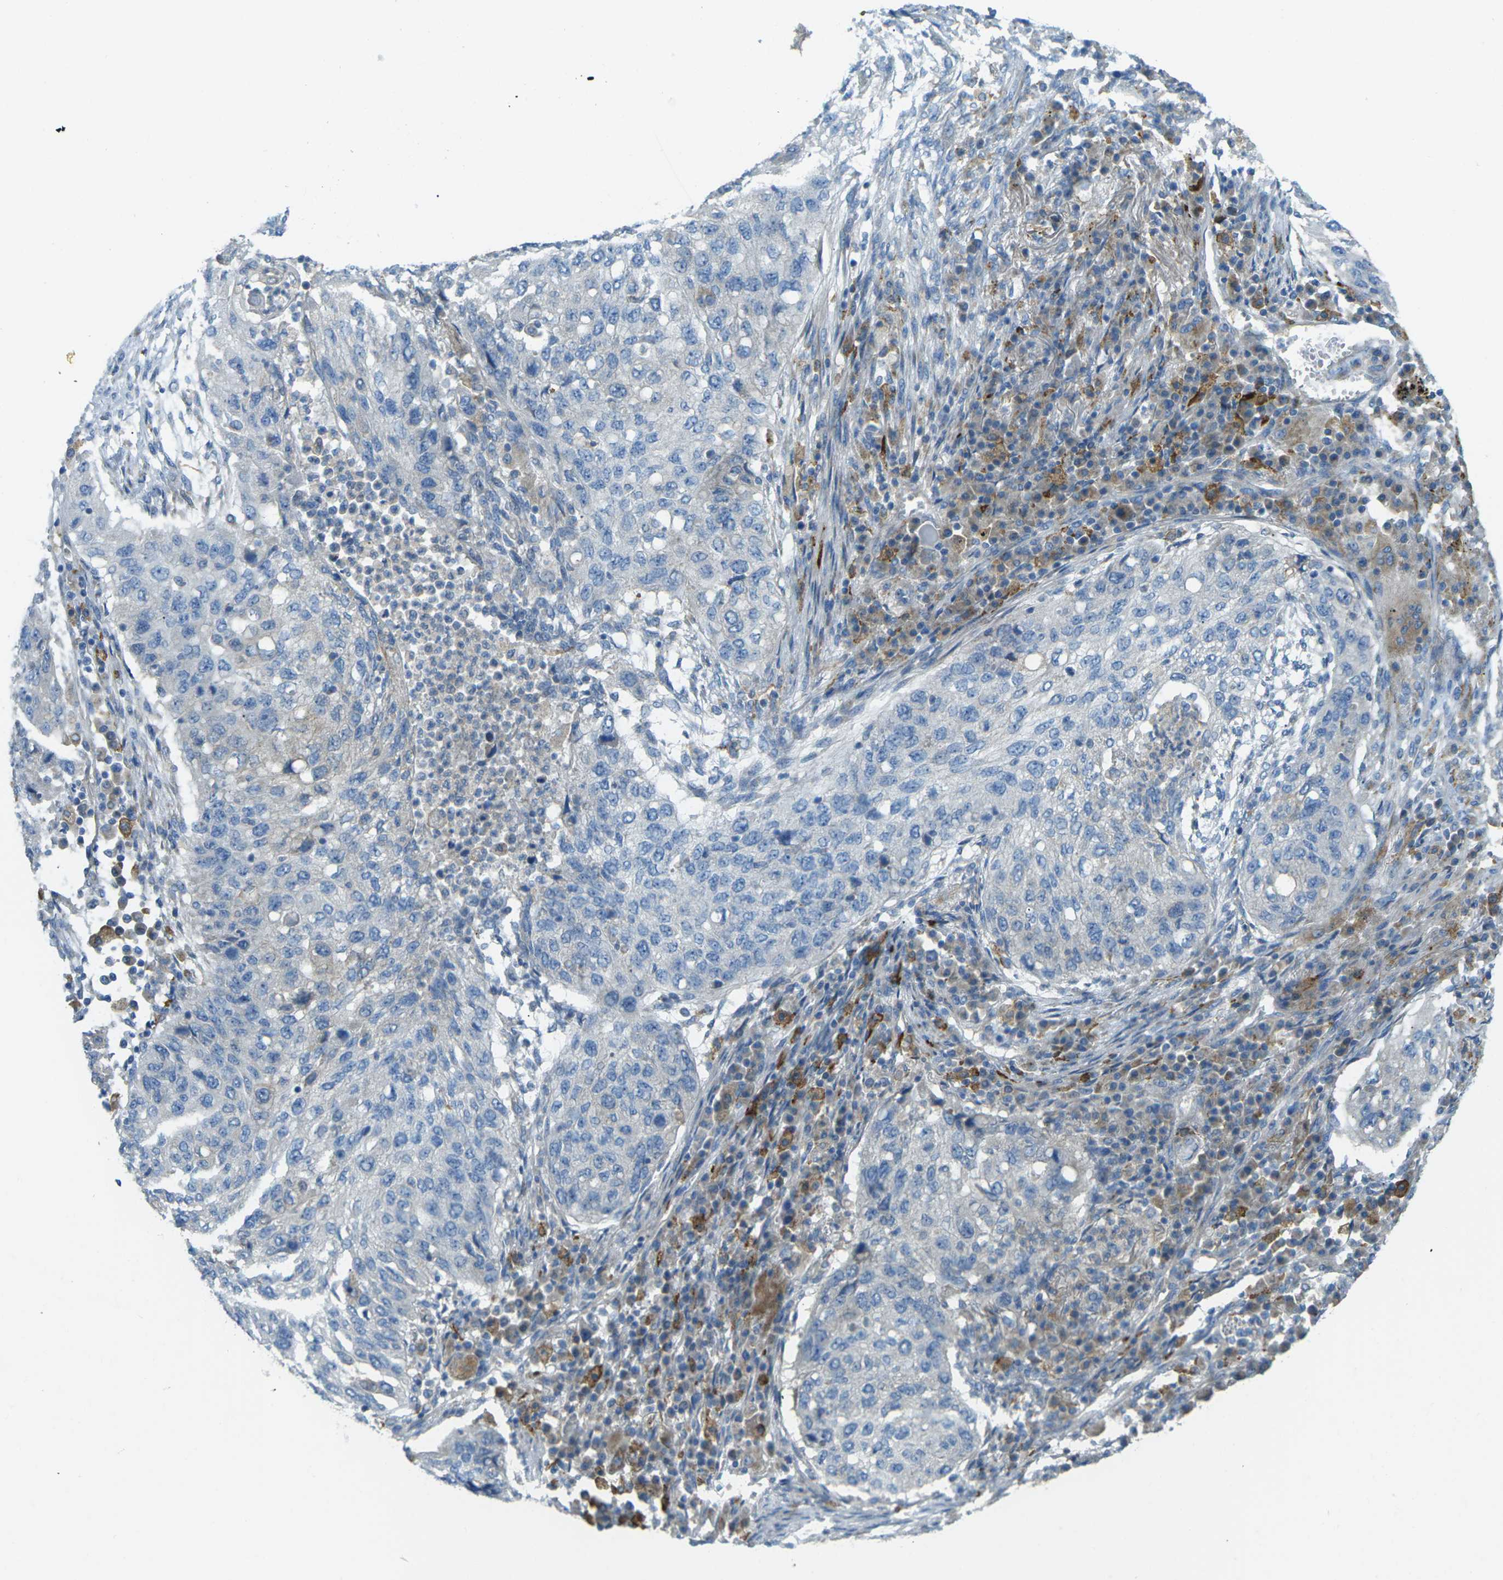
{"staining": {"intensity": "negative", "quantity": "none", "location": "none"}, "tissue": "lung cancer", "cell_type": "Tumor cells", "image_type": "cancer", "snomed": [{"axis": "morphology", "description": "Squamous cell carcinoma, NOS"}, {"axis": "topography", "description": "Lung"}], "caption": "Tumor cells are negative for protein expression in human lung squamous cell carcinoma.", "gene": "MYLK4", "patient": {"sex": "female", "age": 63}}